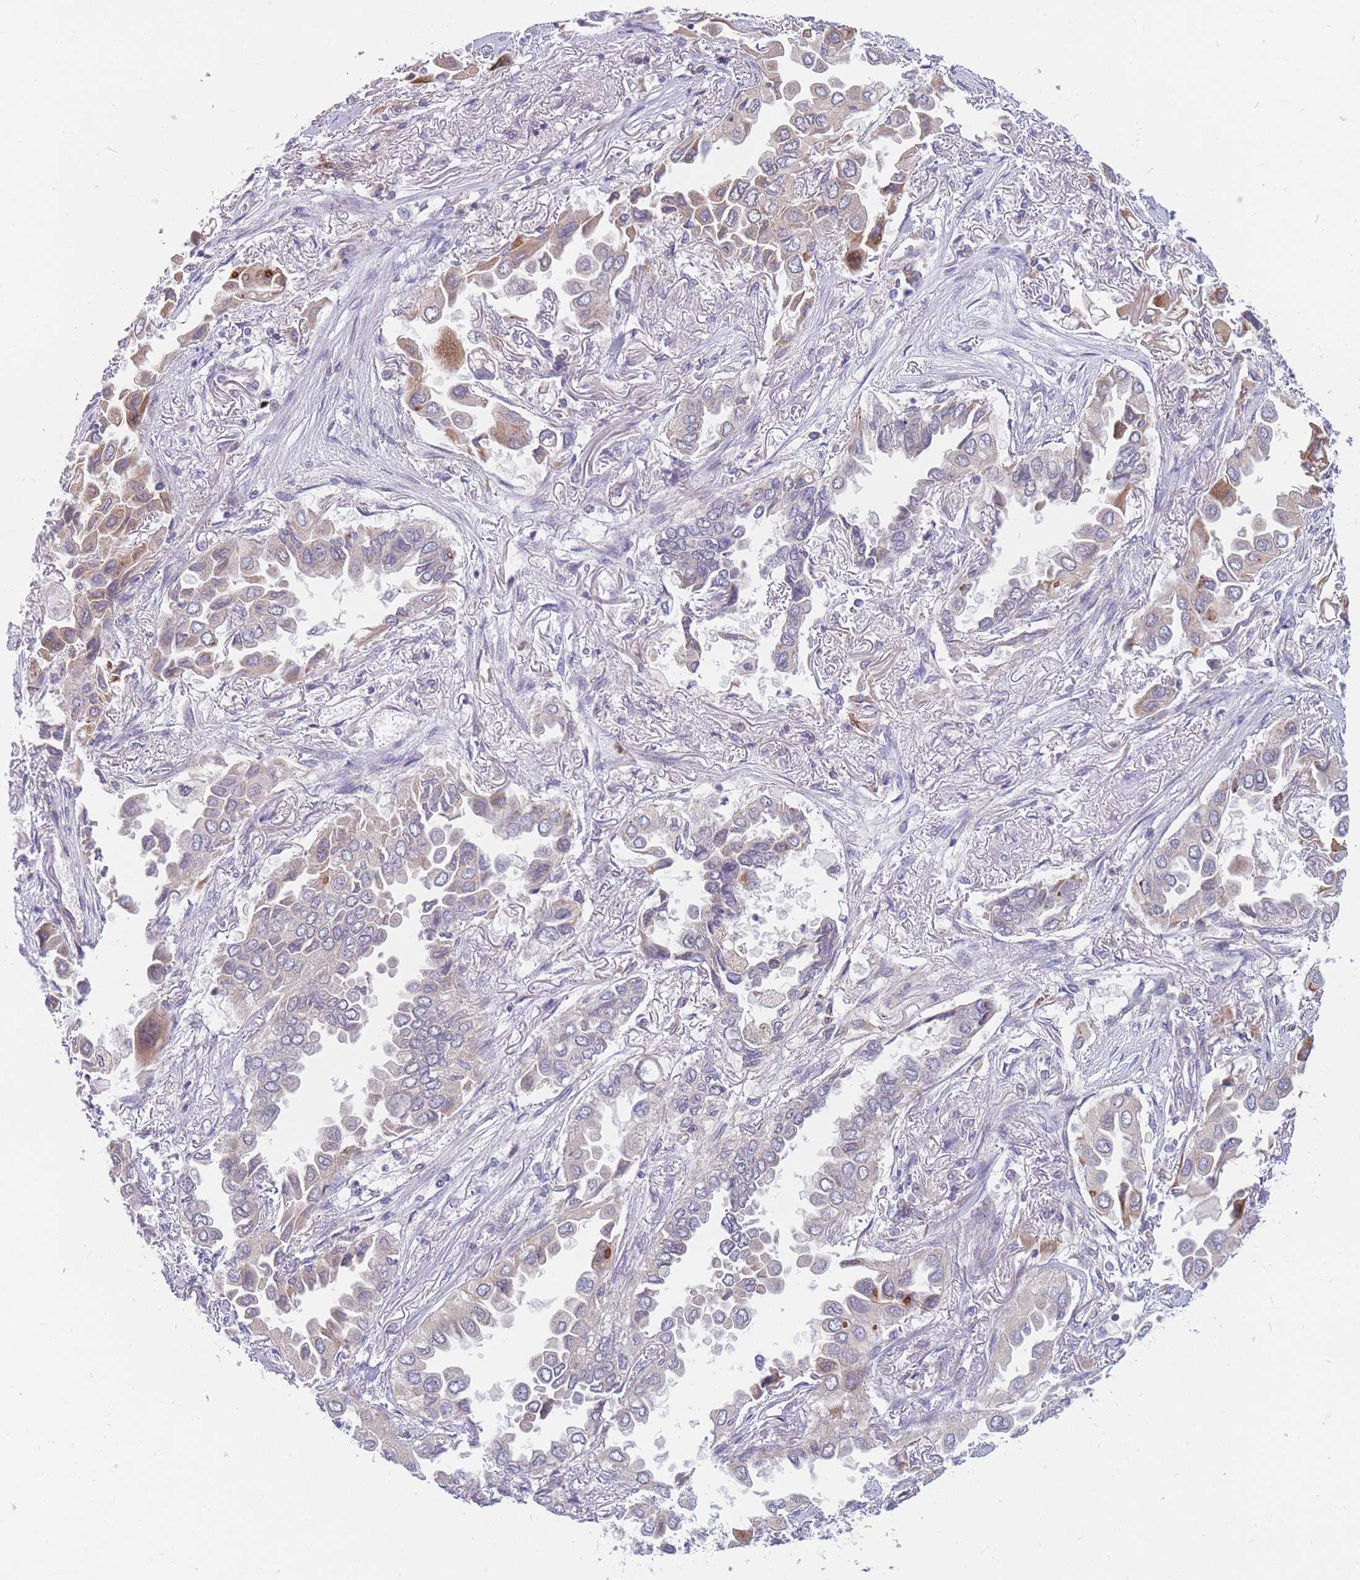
{"staining": {"intensity": "weak", "quantity": "<25%", "location": "cytoplasmic/membranous"}, "tissue": "lung cancer", "cell_type": "Tumor cells", "image_type": "cancer", "snomed": [{"axis": "morphology", "description": "Adenocarcinoma, NOS"}, {"axis": "topography", "description": "Lung"}], "caption": "This is a image of immunohistochemistry staining of adenocarcinoma (lung), which shows no positivity in tumor cells.", "gene": "TMEM131L", "patient": {"sex": "female", "age": 76}}